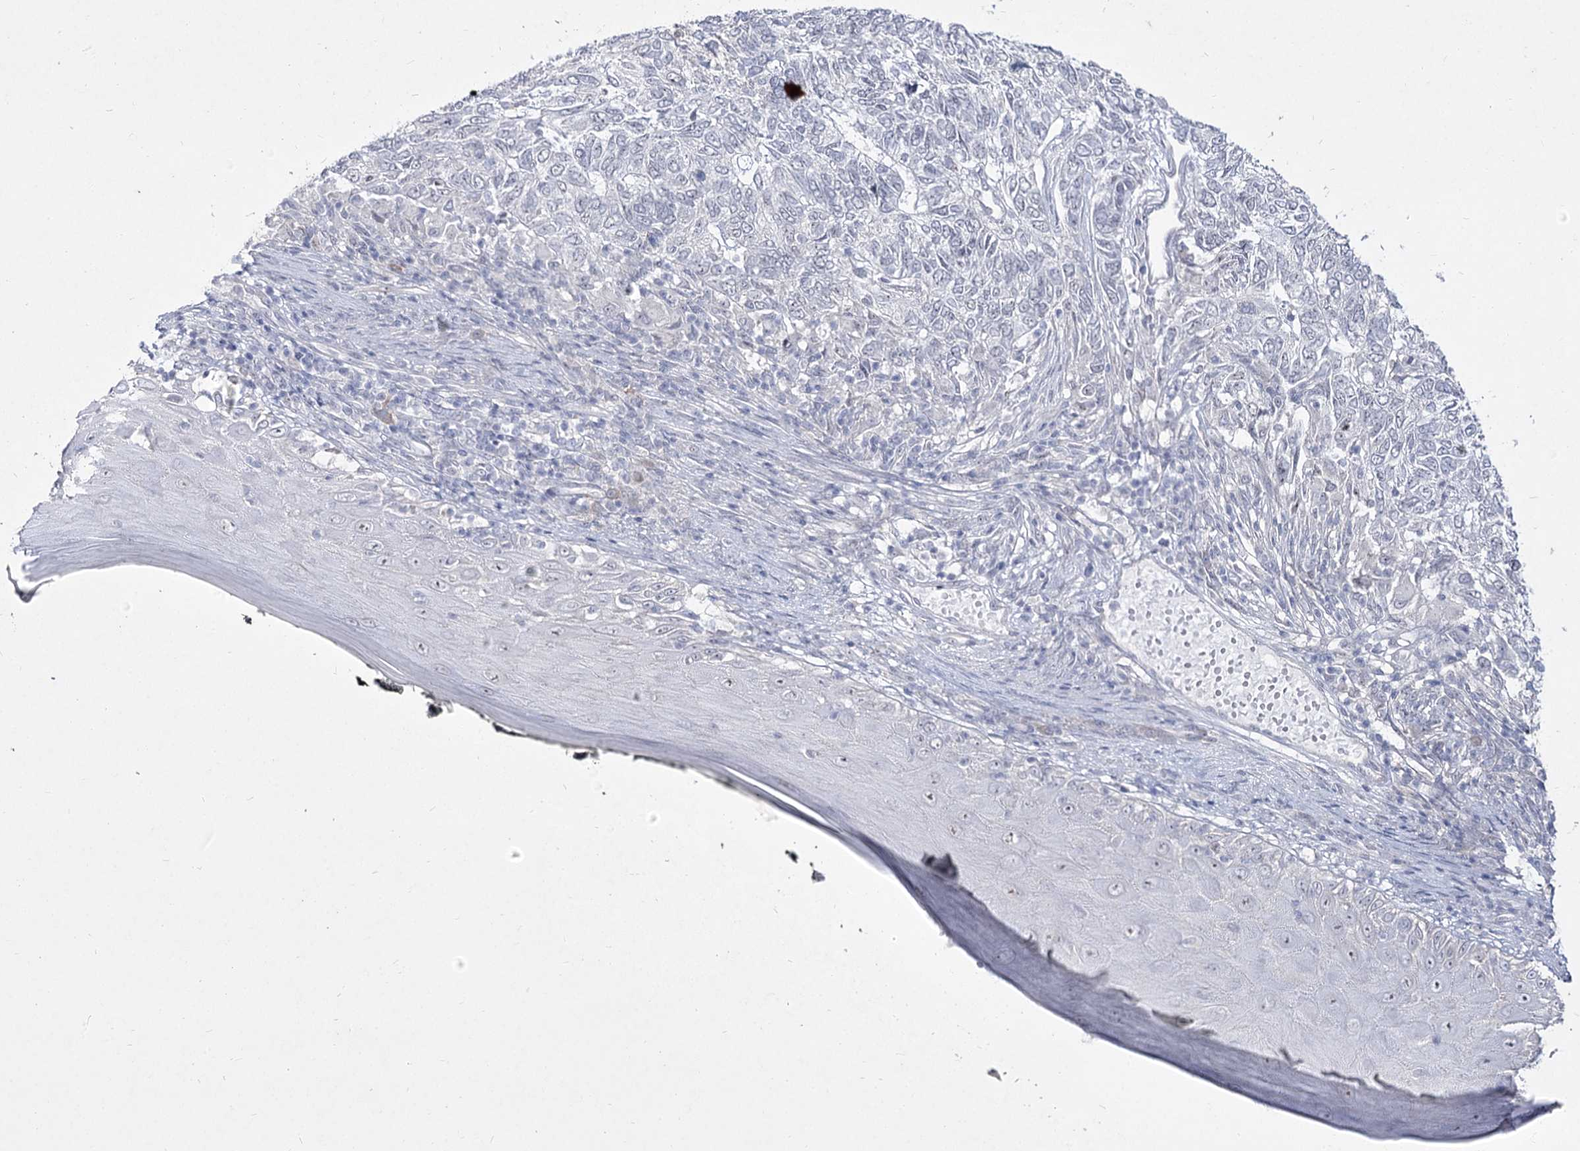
{"staining": {"intensity": "negative", "quantity": "none", "location": "none"}, "tissue": "skin cancer", "cell_type": "Tumor cells", "image_type": "cancer", "snomed": [{"axis": "morphology", "description": "Basal cell carcinoma"}, {"axis": "topography", "description": "Skin"}], "caption": "Immunohistochemistry image of neoplastic tissue: human skin cancer stained with DAB displays no significant protein positivity in tumor cells.", "gene": "DDX50", "patient": {"sex": "female", "age": 65}}